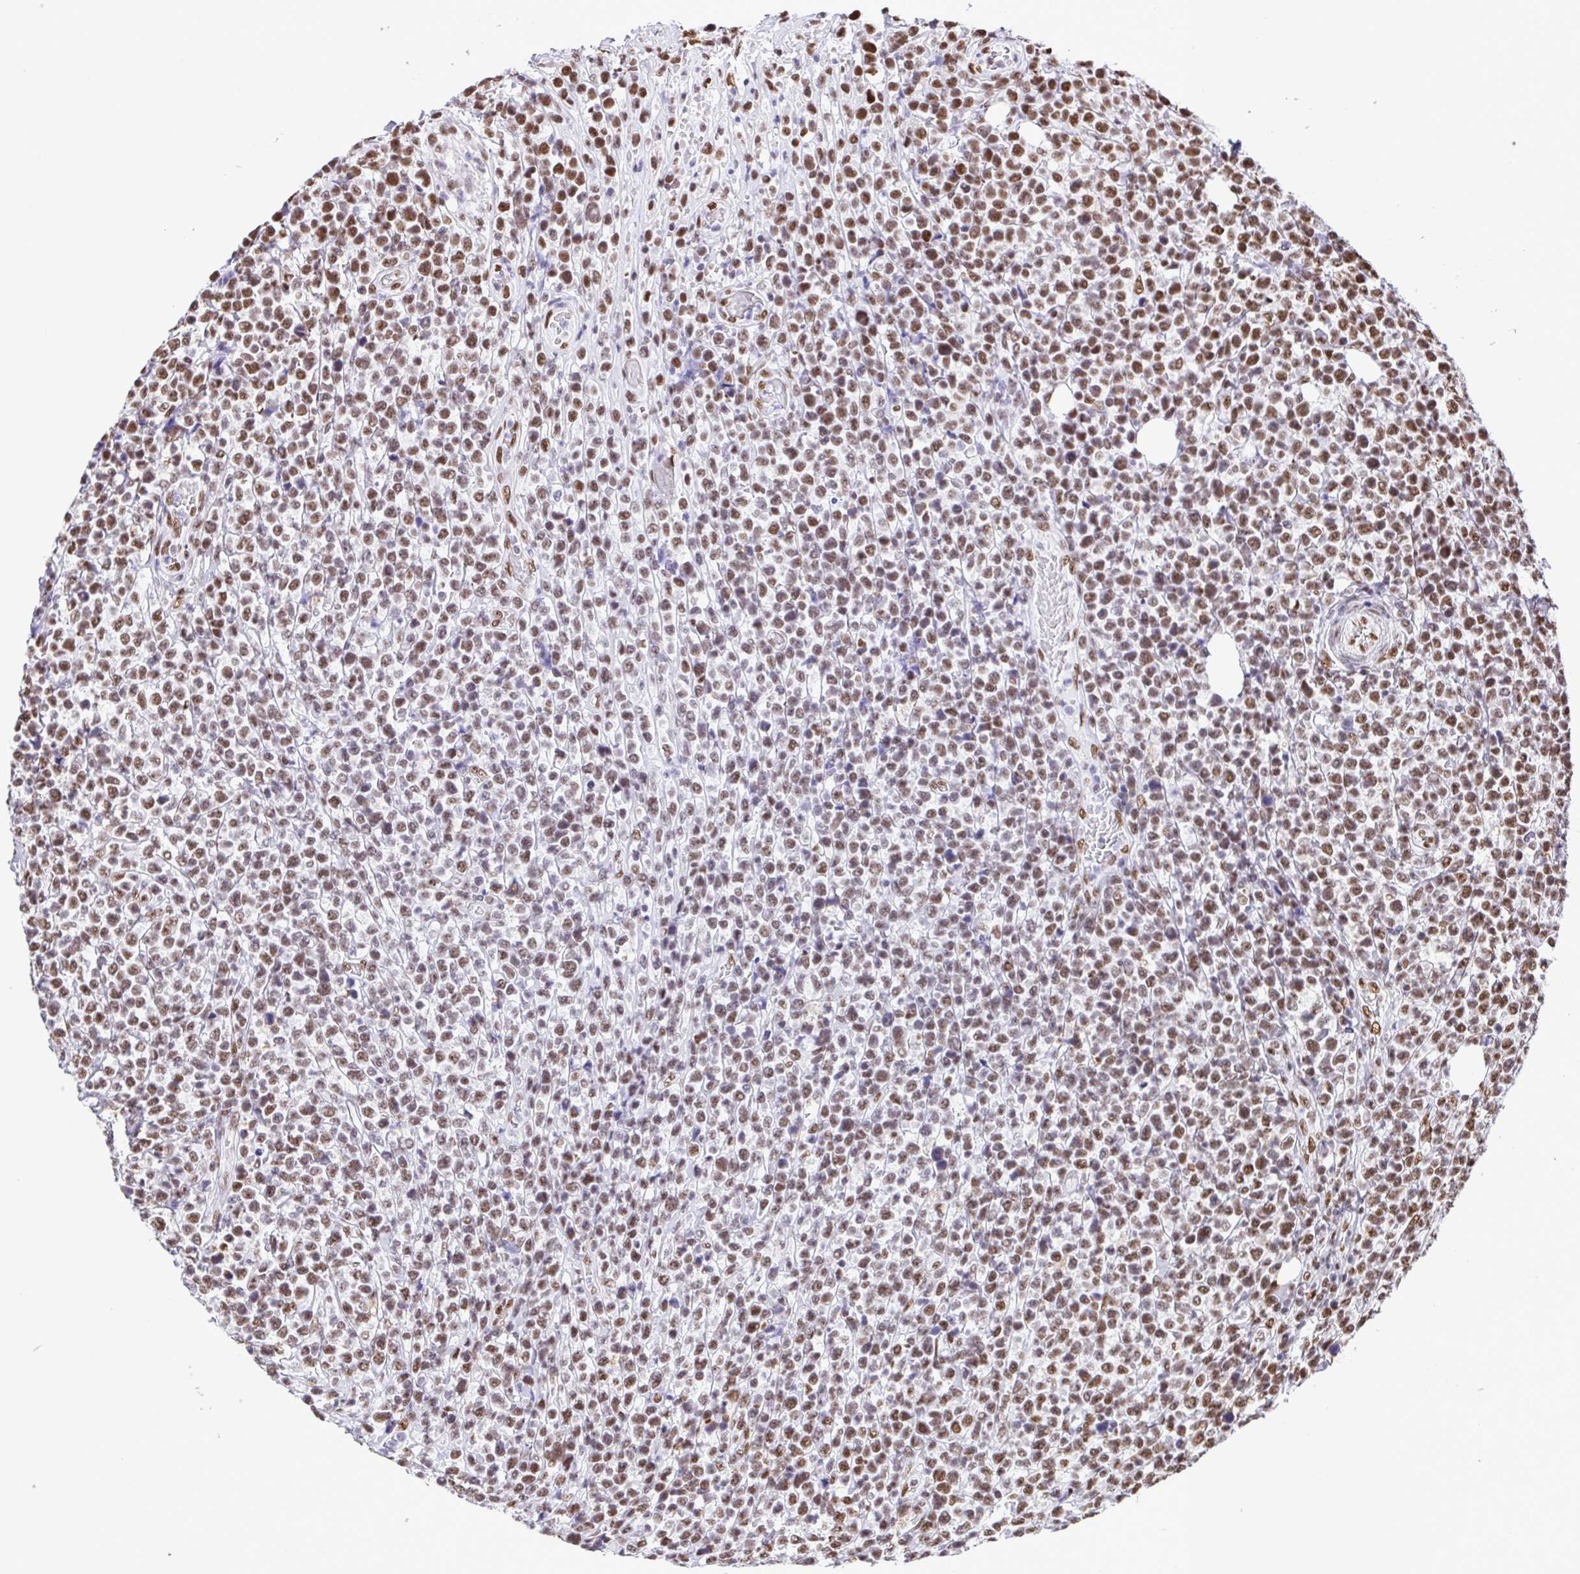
{"staining": {"intensity": "moderate", "quantity": ">75%", "location": "nuclear"}, "tissue": "lymphoma", "cell_type": "Tumor cells", "image_type": "cancer", "snomed": [{"axis": "morphology", "description": "Malignant lymphoma, non-Hodgkin's type, High grade"}, {"axis": "topography", "description": "Soft tissue"}], "caption": "DAB (3,3'-diaminobenzidine) immunohistochemical staining of human malignant lymphoma, non-Hodgkin's type (high-grade) reveals moderate nuclear protein positivity in about >75% of tumor cells. Using DAB (brown) and hematoxylin (blue) stains, captured at high magnification using brightfield microscopy.", "gene": "TRIM28", "patient": {"sex": "female", "age": 56}}